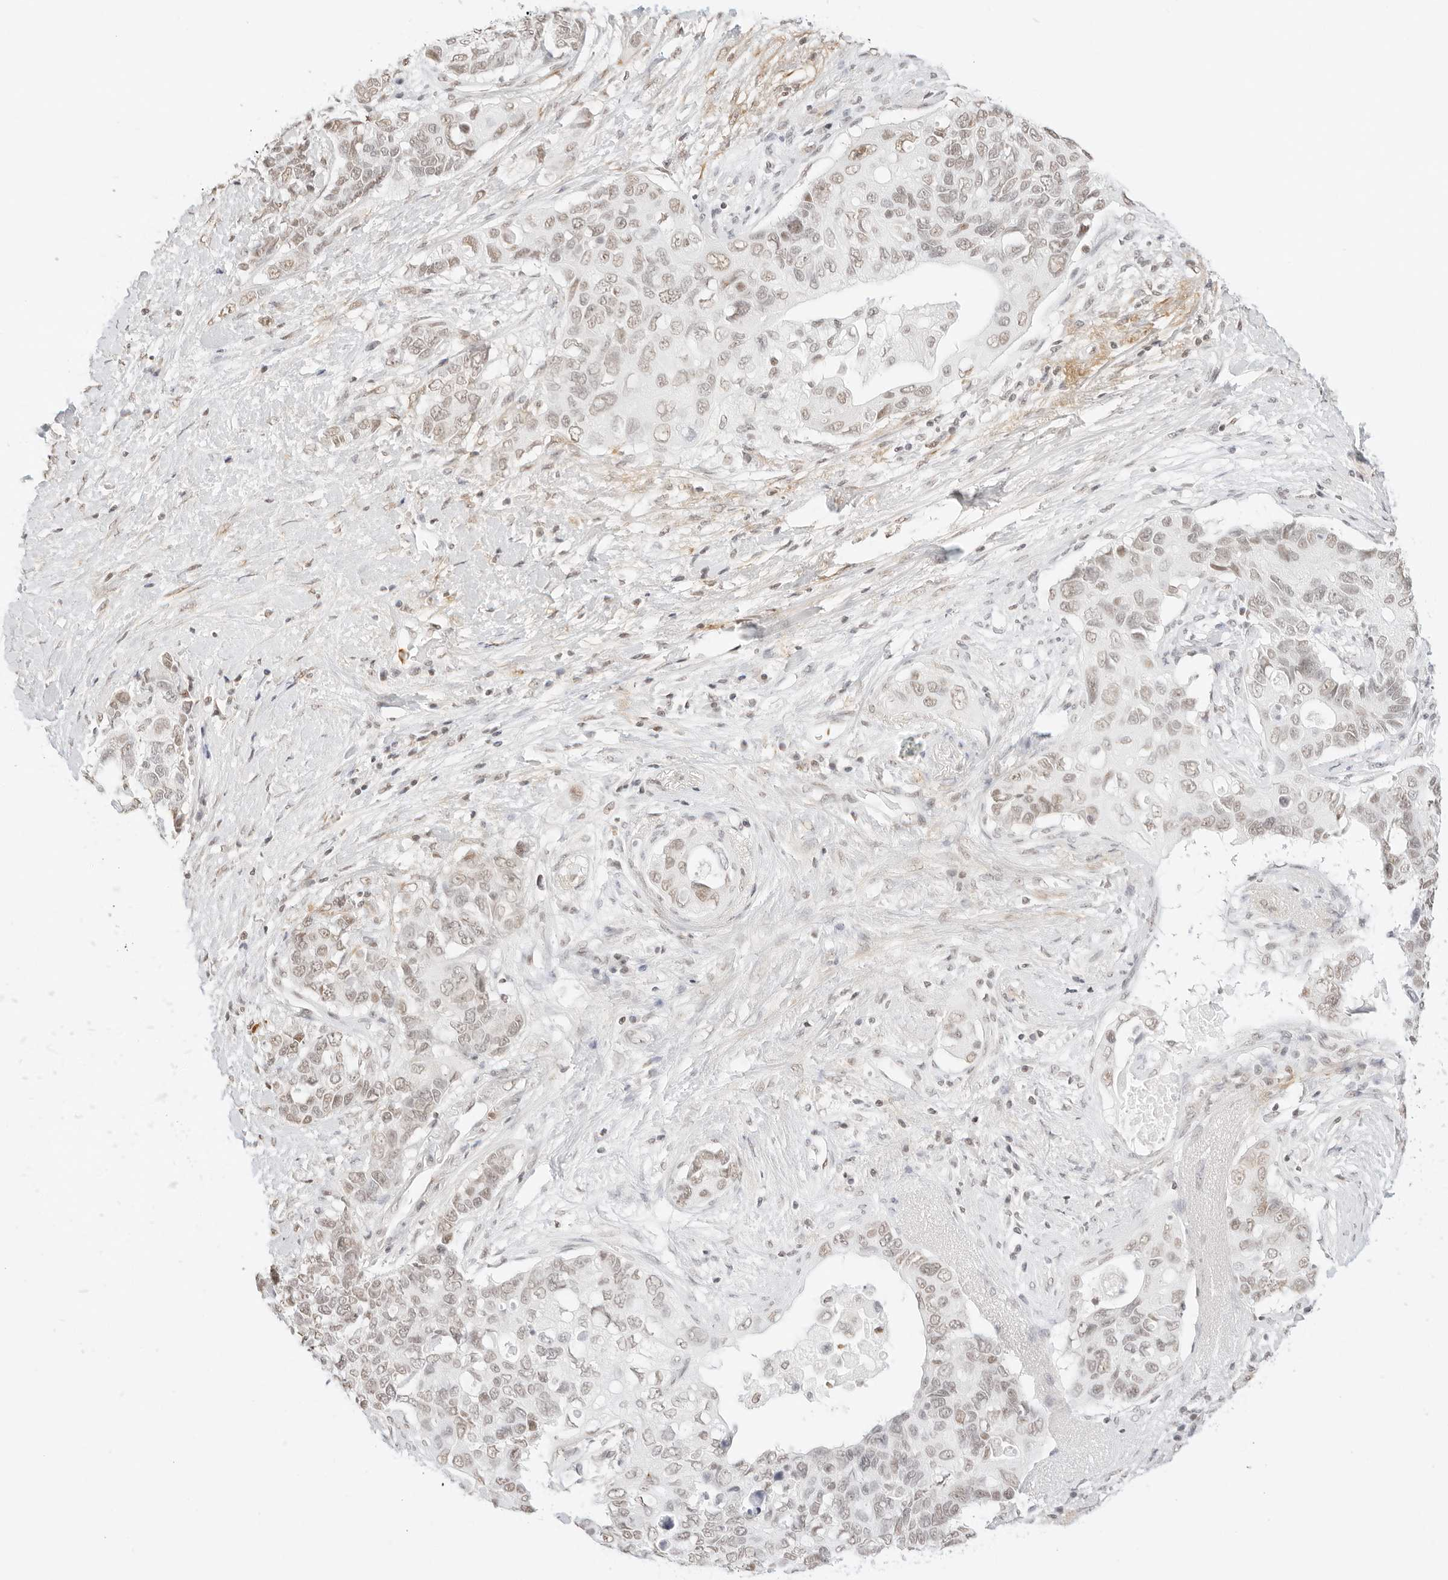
{"staining": {"intensity": "weak", "quantity": "25%-75%", "location": "nuclear"}, "tissue": "pancreatic cancer", "cell_type": "Tumor cells", "image_type": "cancer", "snomed": [{"axis": "morphology", "description": "Adenocarcinoma, NOS"}, {"axis": "topography", "description": "Pancreas"}], "caption": "A high-resolution micrograph shows immunohistochemistry (IHC) staining of pancreatic cancer, which demonstrates weak nuclear staining in approximately 25%-75% of tumor cells.", "gene": "FBLN5", "patient": {"sex": "female", "age": 56}}